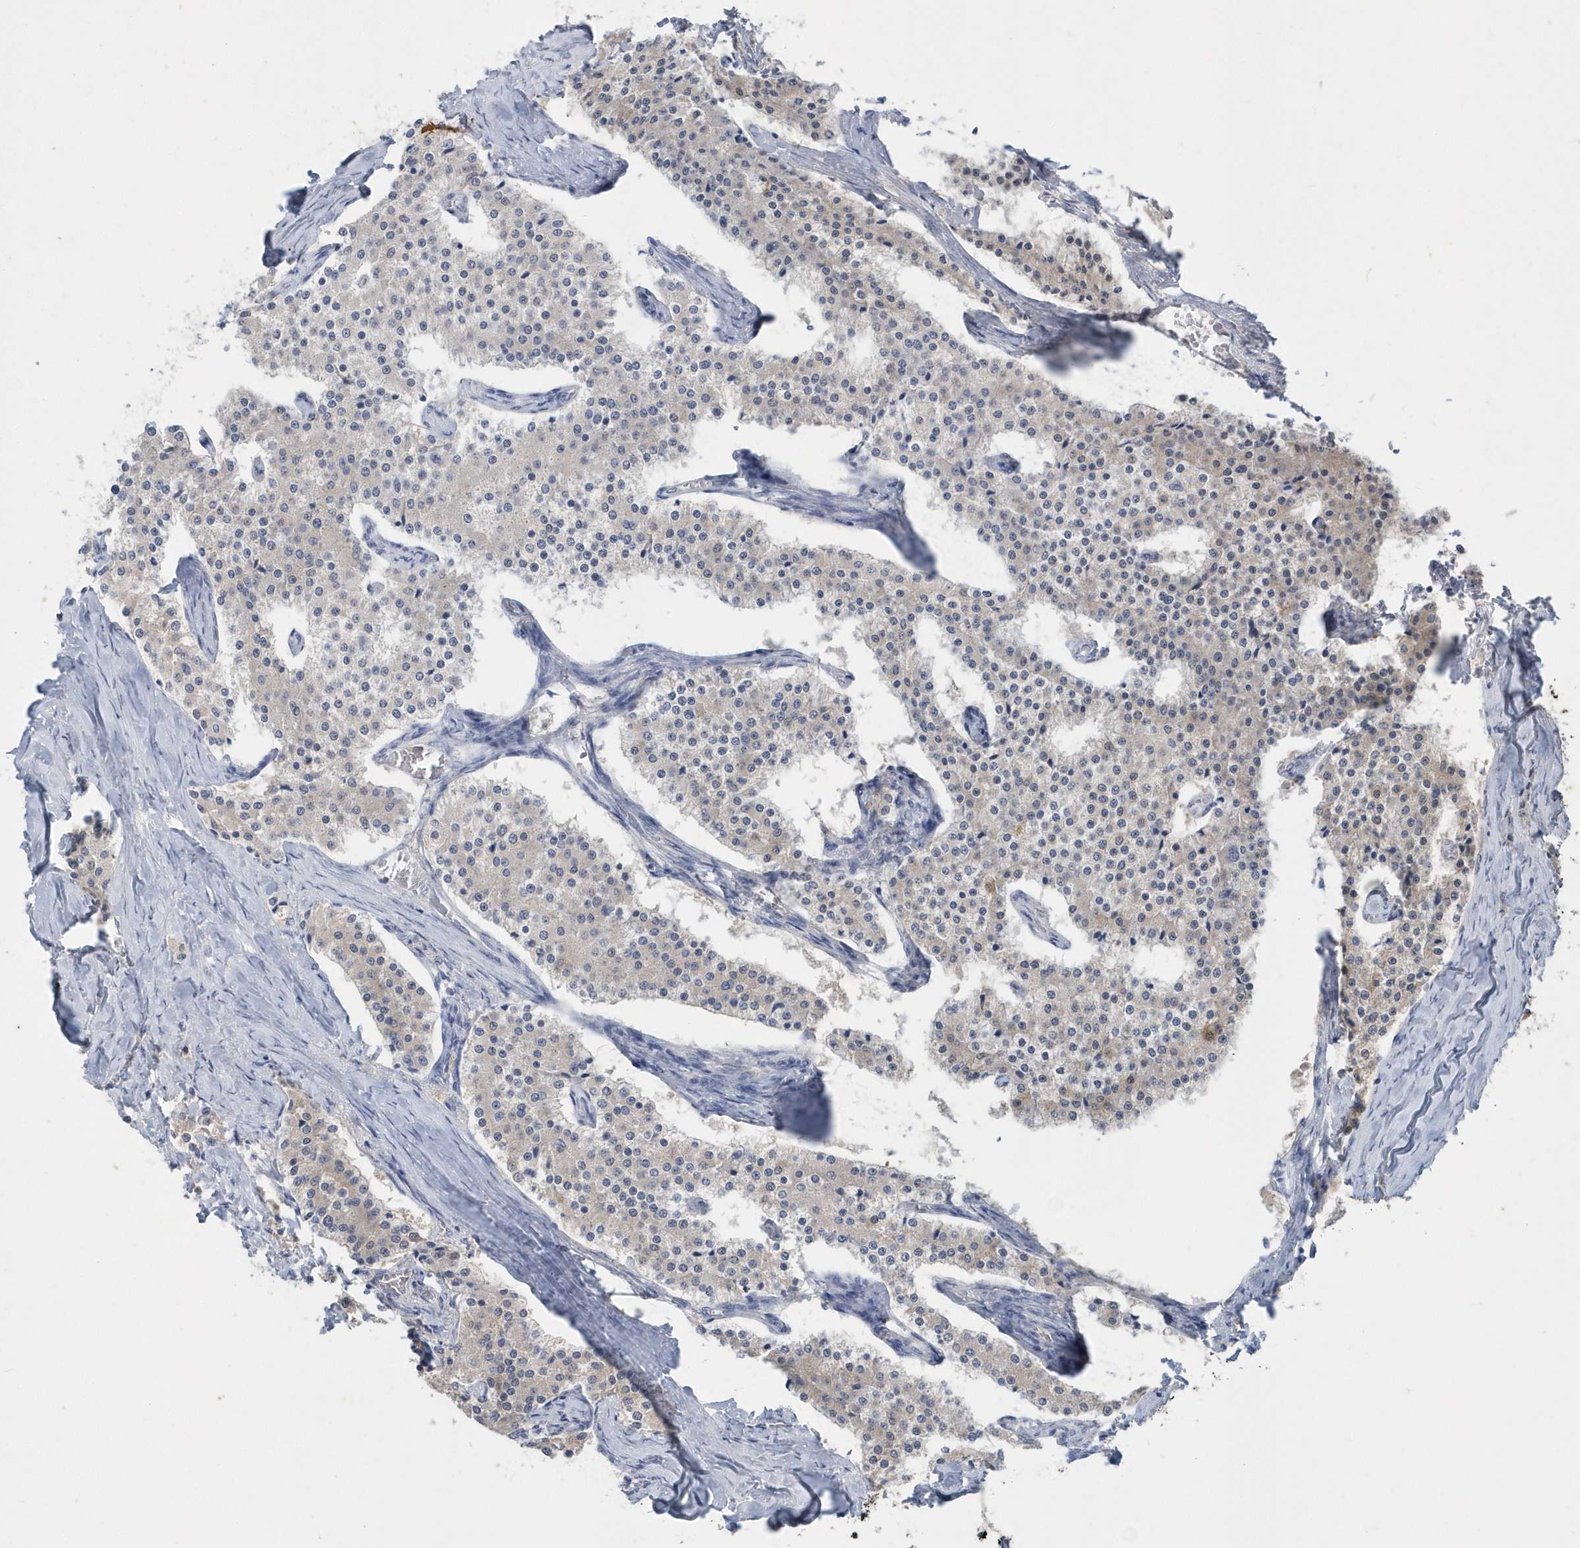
{"staining": {"intensity": "negative", "quantity": "none", "location": "none"}, "tissue": "carcinoid", "cell_type": "Tumor cells", "image_type": "cancer", "snomed": [{"axis": "morphology", "description": "Carcinoid, malignant, NOS"}, {"axis": "topography", "description": "Colon"}], "caption": "A micrograph of carcinoid stained for a protein exhibits no brown staining in tumor cells.", "gene": "AKR7A2", "patient": {"sex": "female", "age": 52}}